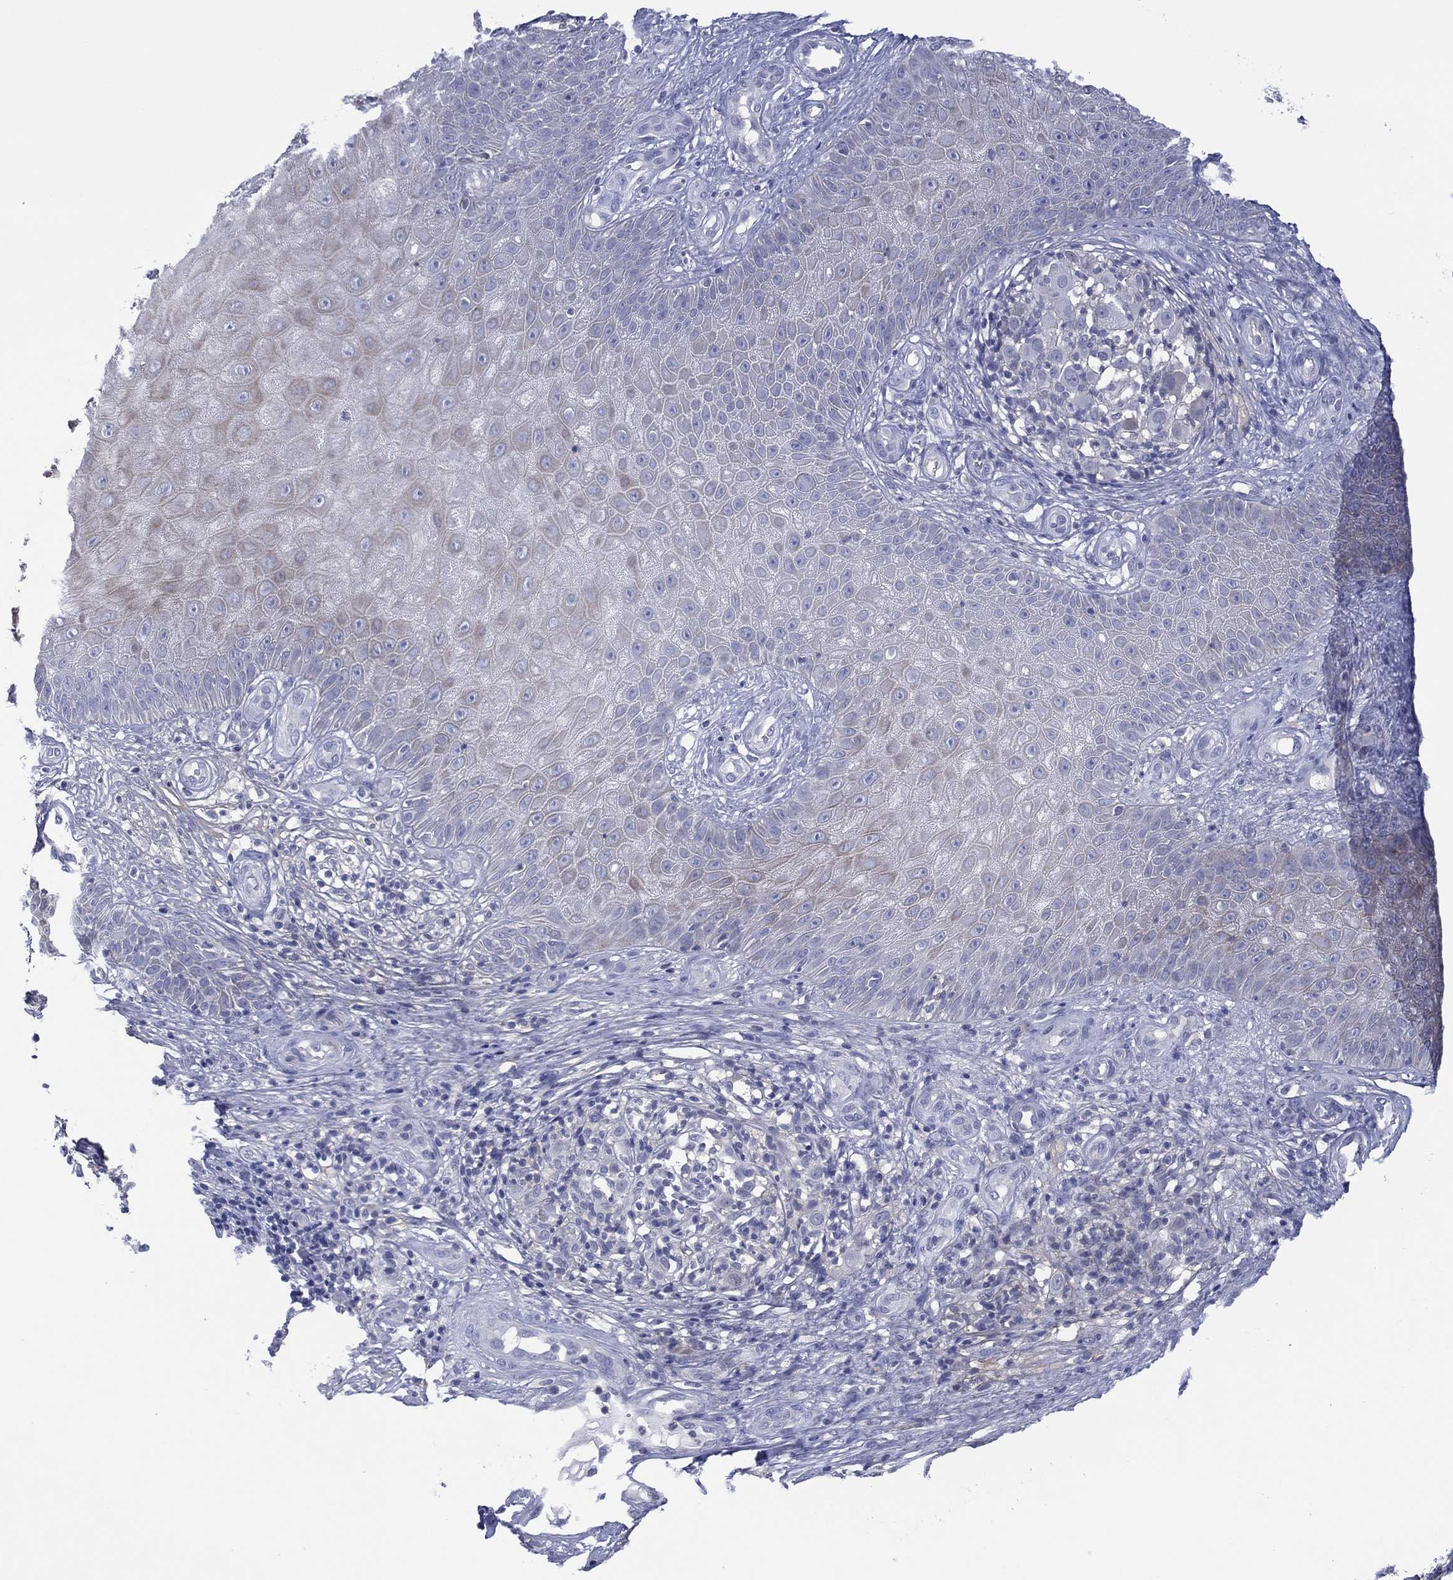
{"staining": {"intensity": "negative", "quantity": "none", "location": "none"}, "tissue": "melanoma", "cell_type": "Tumor cells", "image_type": "cancer", "snomed": [{"axis": "morphology", "description": "Malignant melanoma, NOS"}, {"axis": "topography", "description": "Skin"}], "caption": "Immunohistochemistry (IHC) image of melanoma stained for a protein (brown), which reveals no staining in tumor cells.", "gene": "TRIM31", "patient": {"sex": "female", "age": 87}}